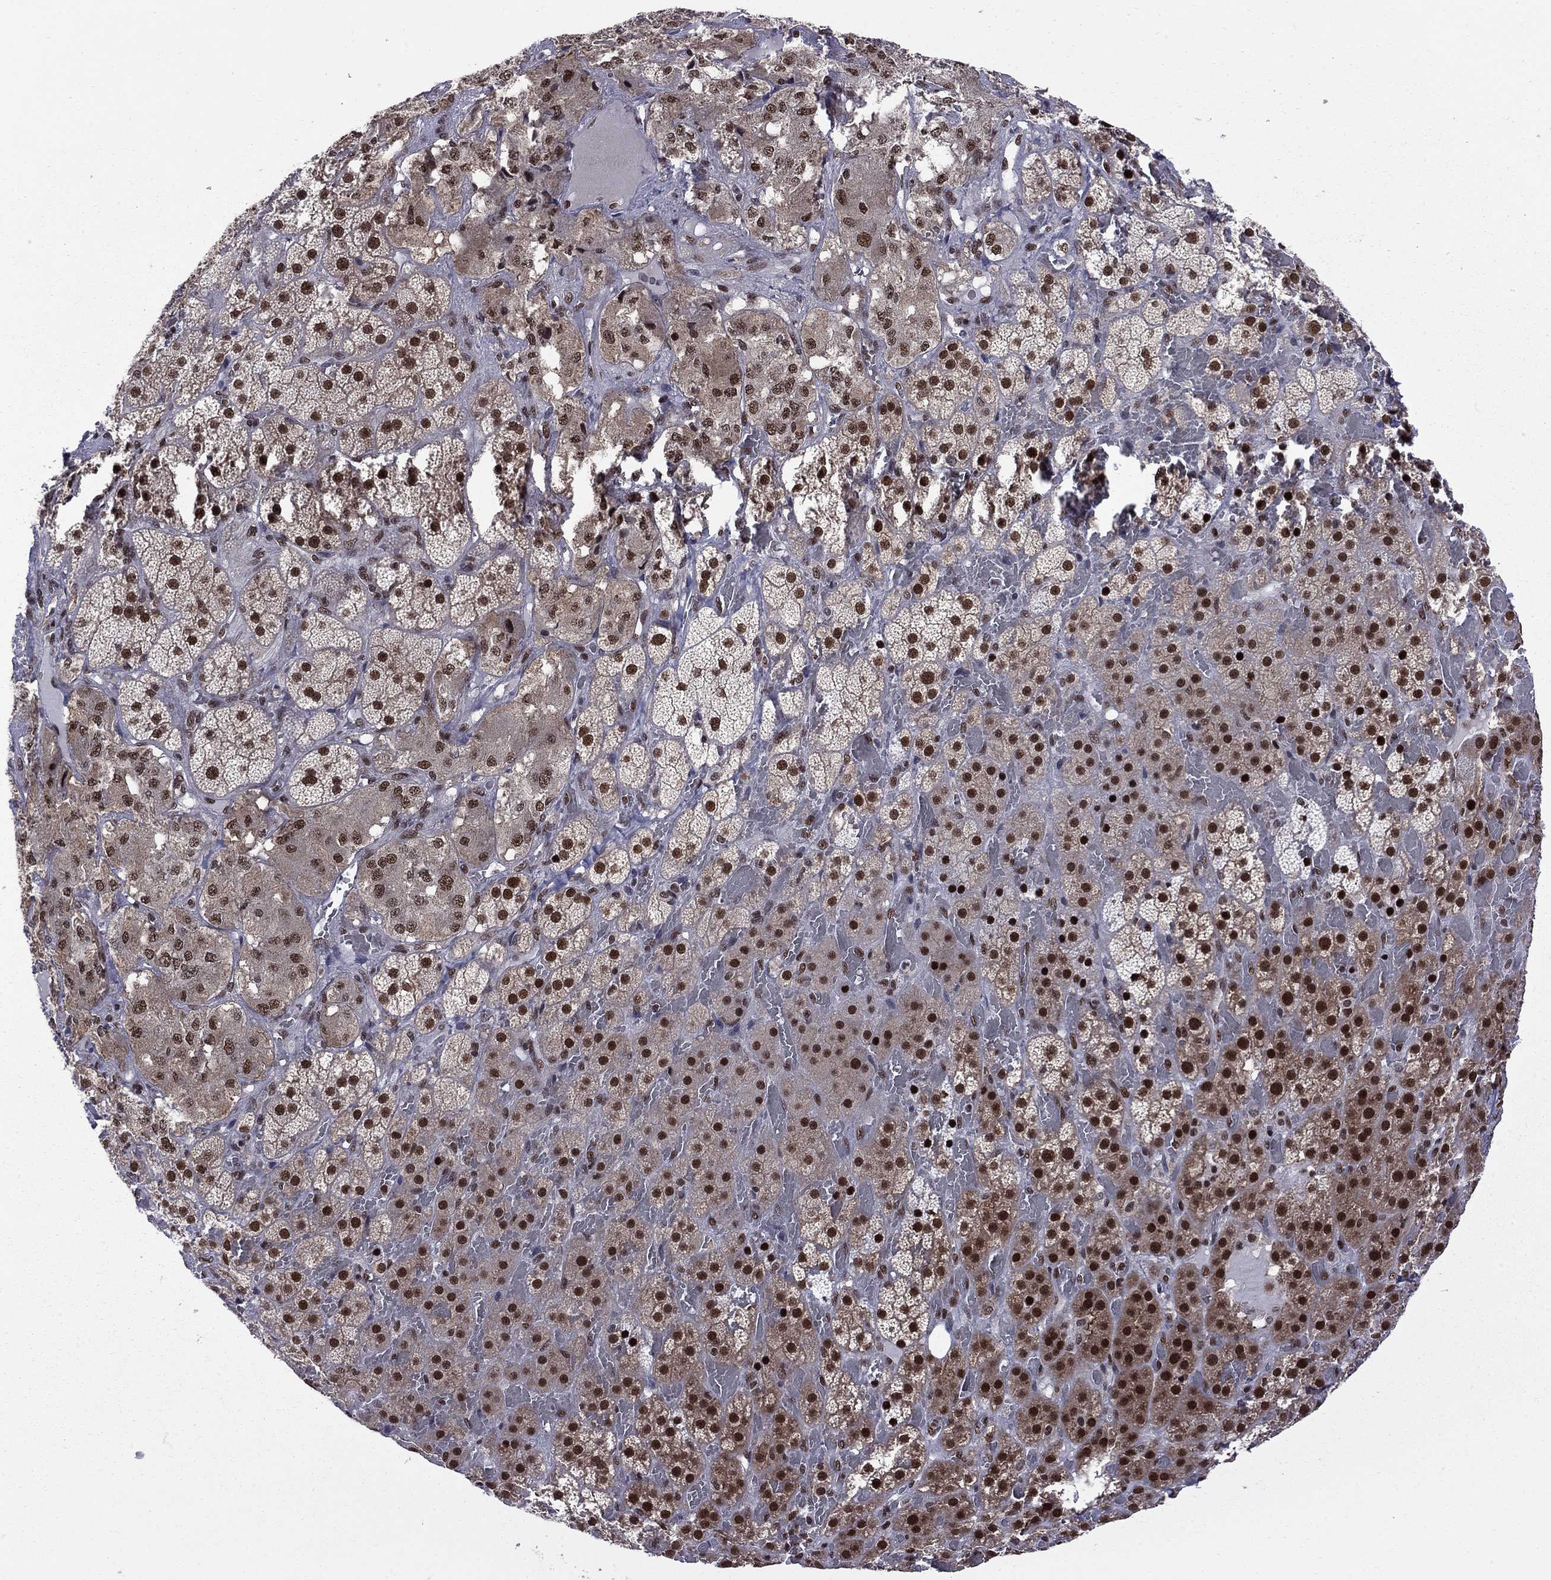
{"staining": {"intensity": "strong", "quantity": ">75%", "location": "nuclear"}, "tissue": "adrenal gland", "cell_type": "Glandular cells", "image_type": "normal", "snomed": [{"axis": "morphology", "description": "Normal tissue, NOS"}, {"axis": "topography", "description": "Adrenal gland"}], "caption": "This is an image of immunohistochemistry (IHC) staining of benign adrenal gland, which shows strong expression in the nuclear of glandular cells.", "gene": "MED25", "patient": {"sex": "male", "age": 57}}